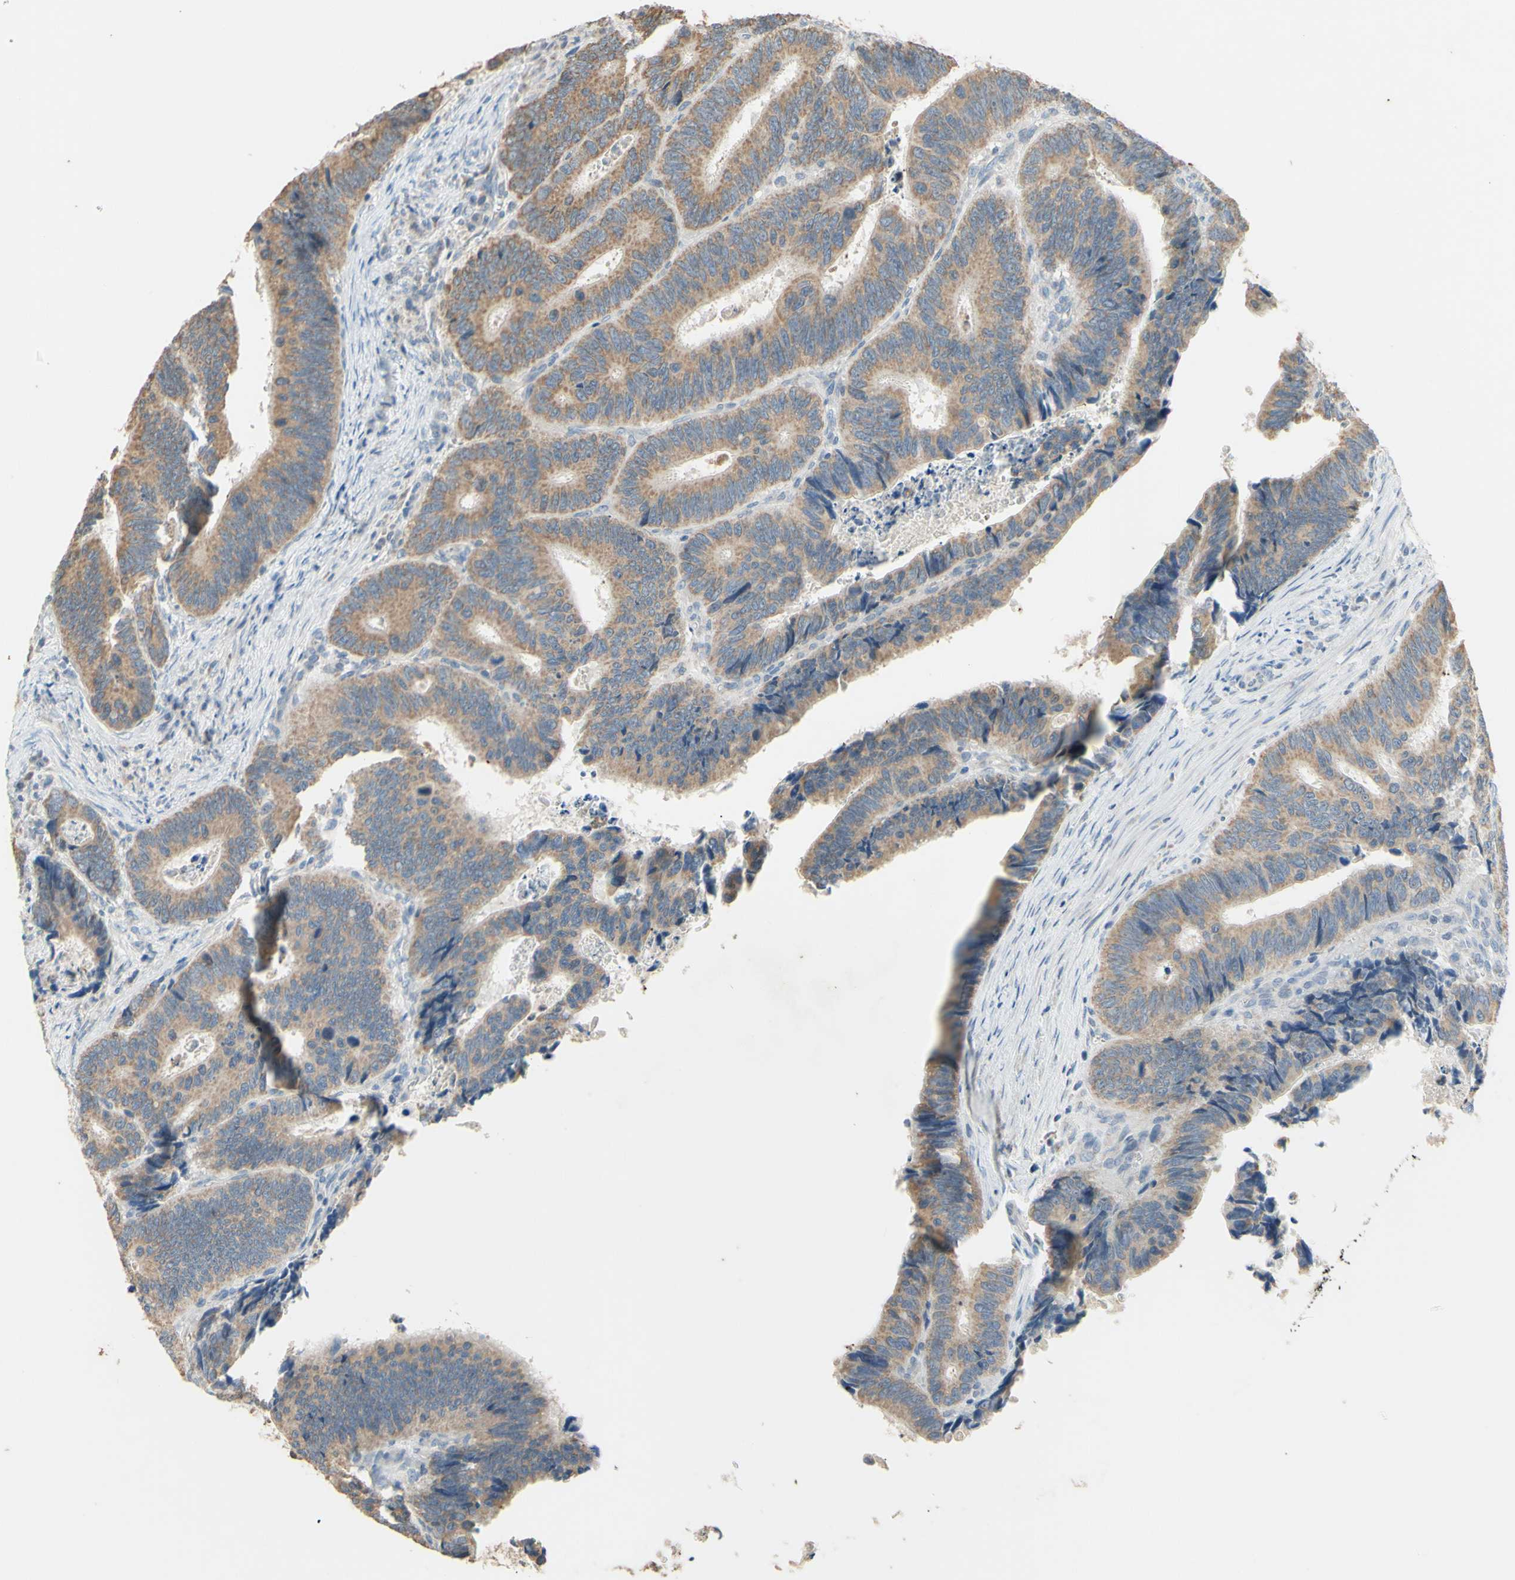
{"staining": {"intensity": "moderate", "quantity": ">75%", "location": "cytoplasmic/membranous"}, "tissue": "colorectal cancer", "cell_type": "Tumor cells", "image_type": "cancer", "snomed": [{"axis": "morphology", "description": "Inflammation, NOS"}, {"axis": "morphology", "description": "Adenocarcinoma, NOS"}, {"axis": "topography", "description": "Colon"}], "caption": "Immunohistochemical staining of colorectal cancer (adenocarcinoma) demonstrates moderate cytoplasmic/membranous protein expression in approximately >75% of tumor cells.", "gene": "PTGIS", "patient": {"sex": "male", "age": 72}}